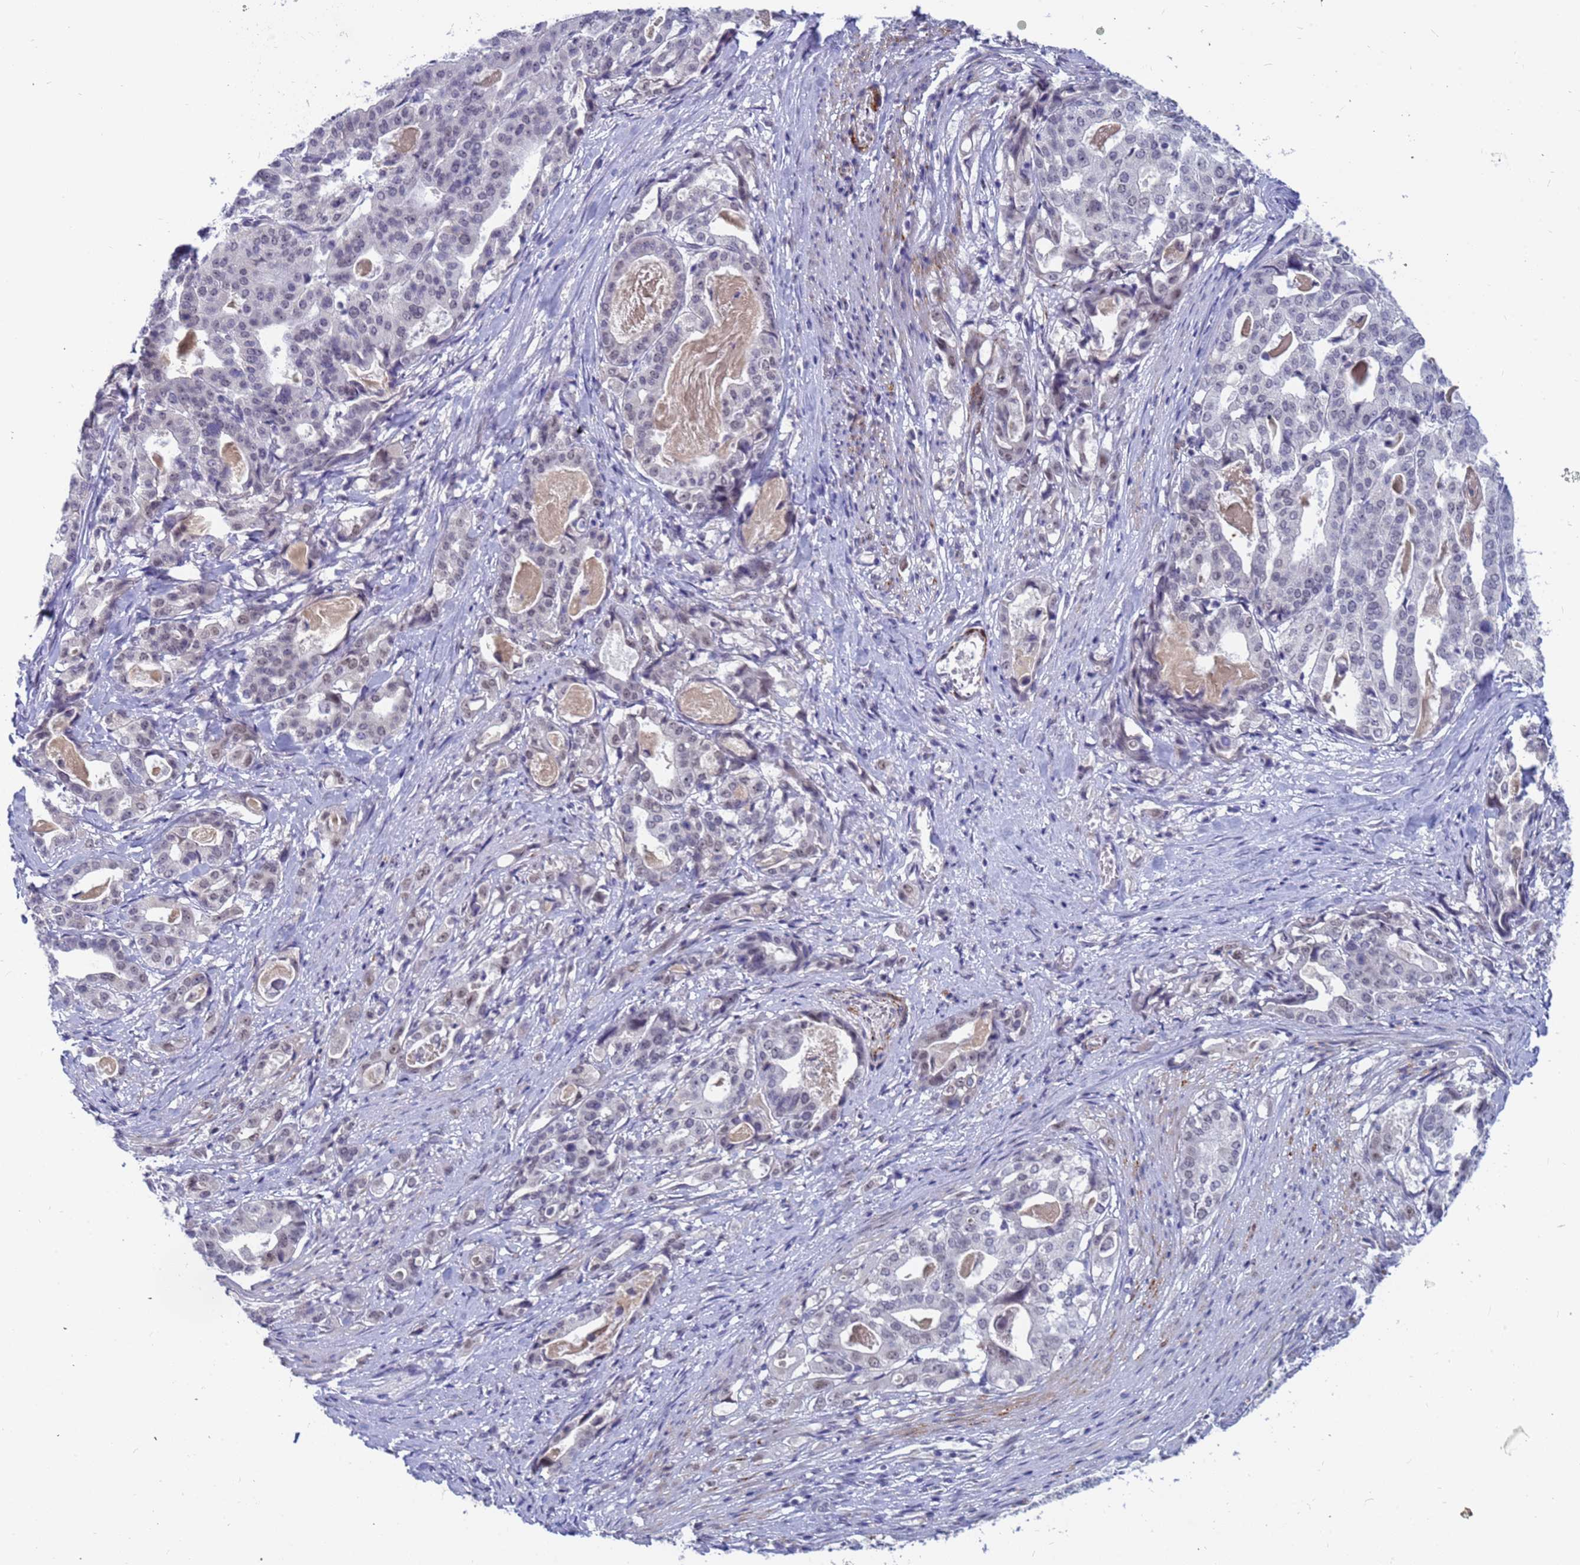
{"staining": {"intensity": "negative", "quantity": "none", "location": "none"}, "tissue": "stomach cancer", "cell_type": "Tumor cells", "image_type": "cancer", "snomed": [{"axis": "morphology", "description": "Adenocarcinoma, NOS"}, {"axis": "topography", "description": "Stomach"}], "caption": "Tumor cells are negative for protein expression in human stomach cancer (adenocarcinoma).", "gene": "CXorf65", "patient": {"sex": "male", "age": 48}}